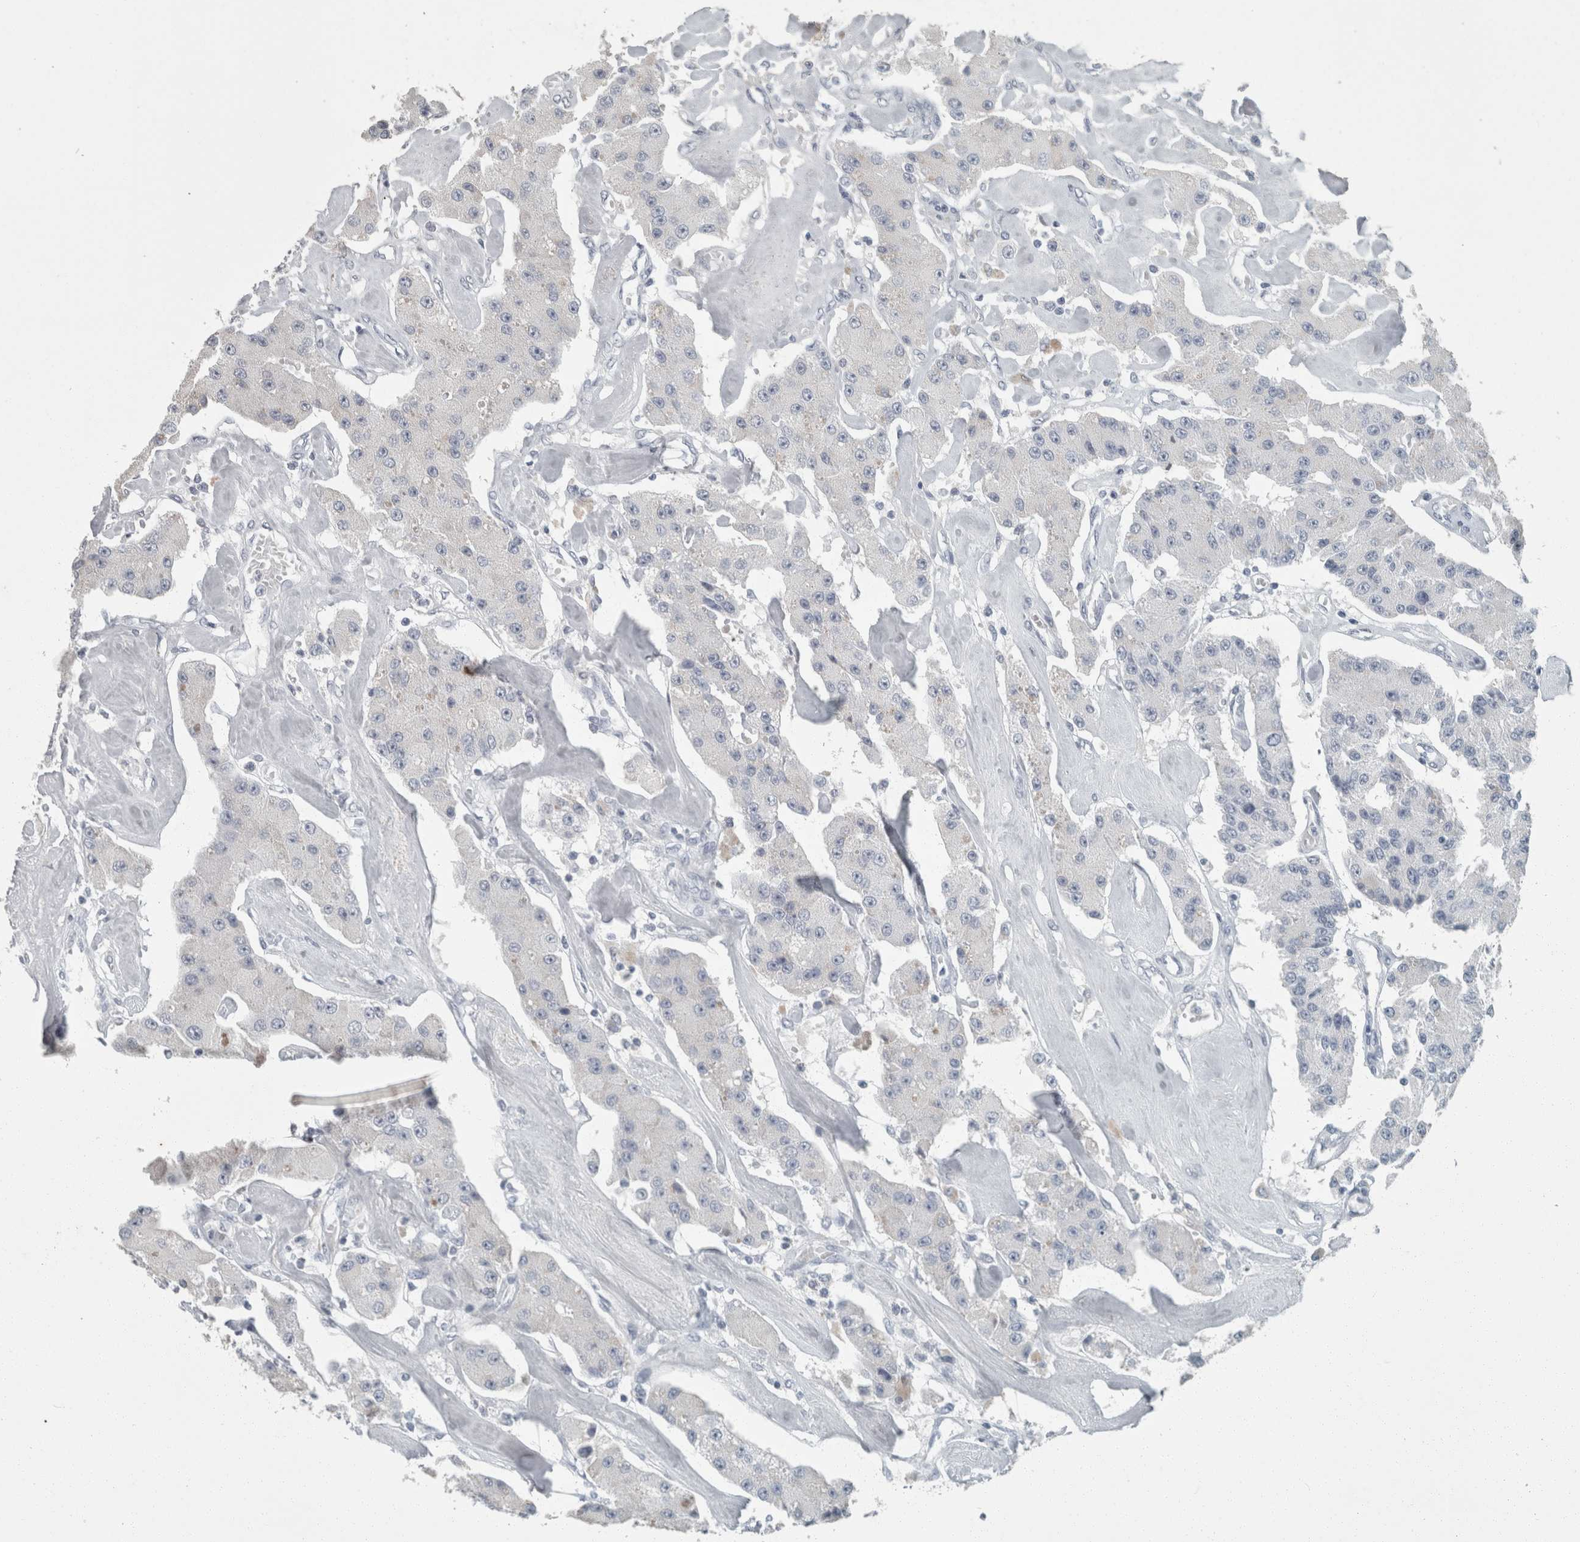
{"staining": {"intensity": "negative", "quantity": "none", "location": "none"}, "tissue": "carcinoid", "cell_type": "Tumor cells", "image_type": "cancer", "snomed": [{"axis": "morphology", "description": "Carcinoid, malignant, NOS"}, {"axis": "topography", "description": "Pancreas"}], "caption": "A high-resolution photomicrograph shows IHC staining of carcinoid (malignant), which reveals no significant expression in tumor cells.", "gene": "CHL1", "patient": {"sex": "male", "age": 41}}